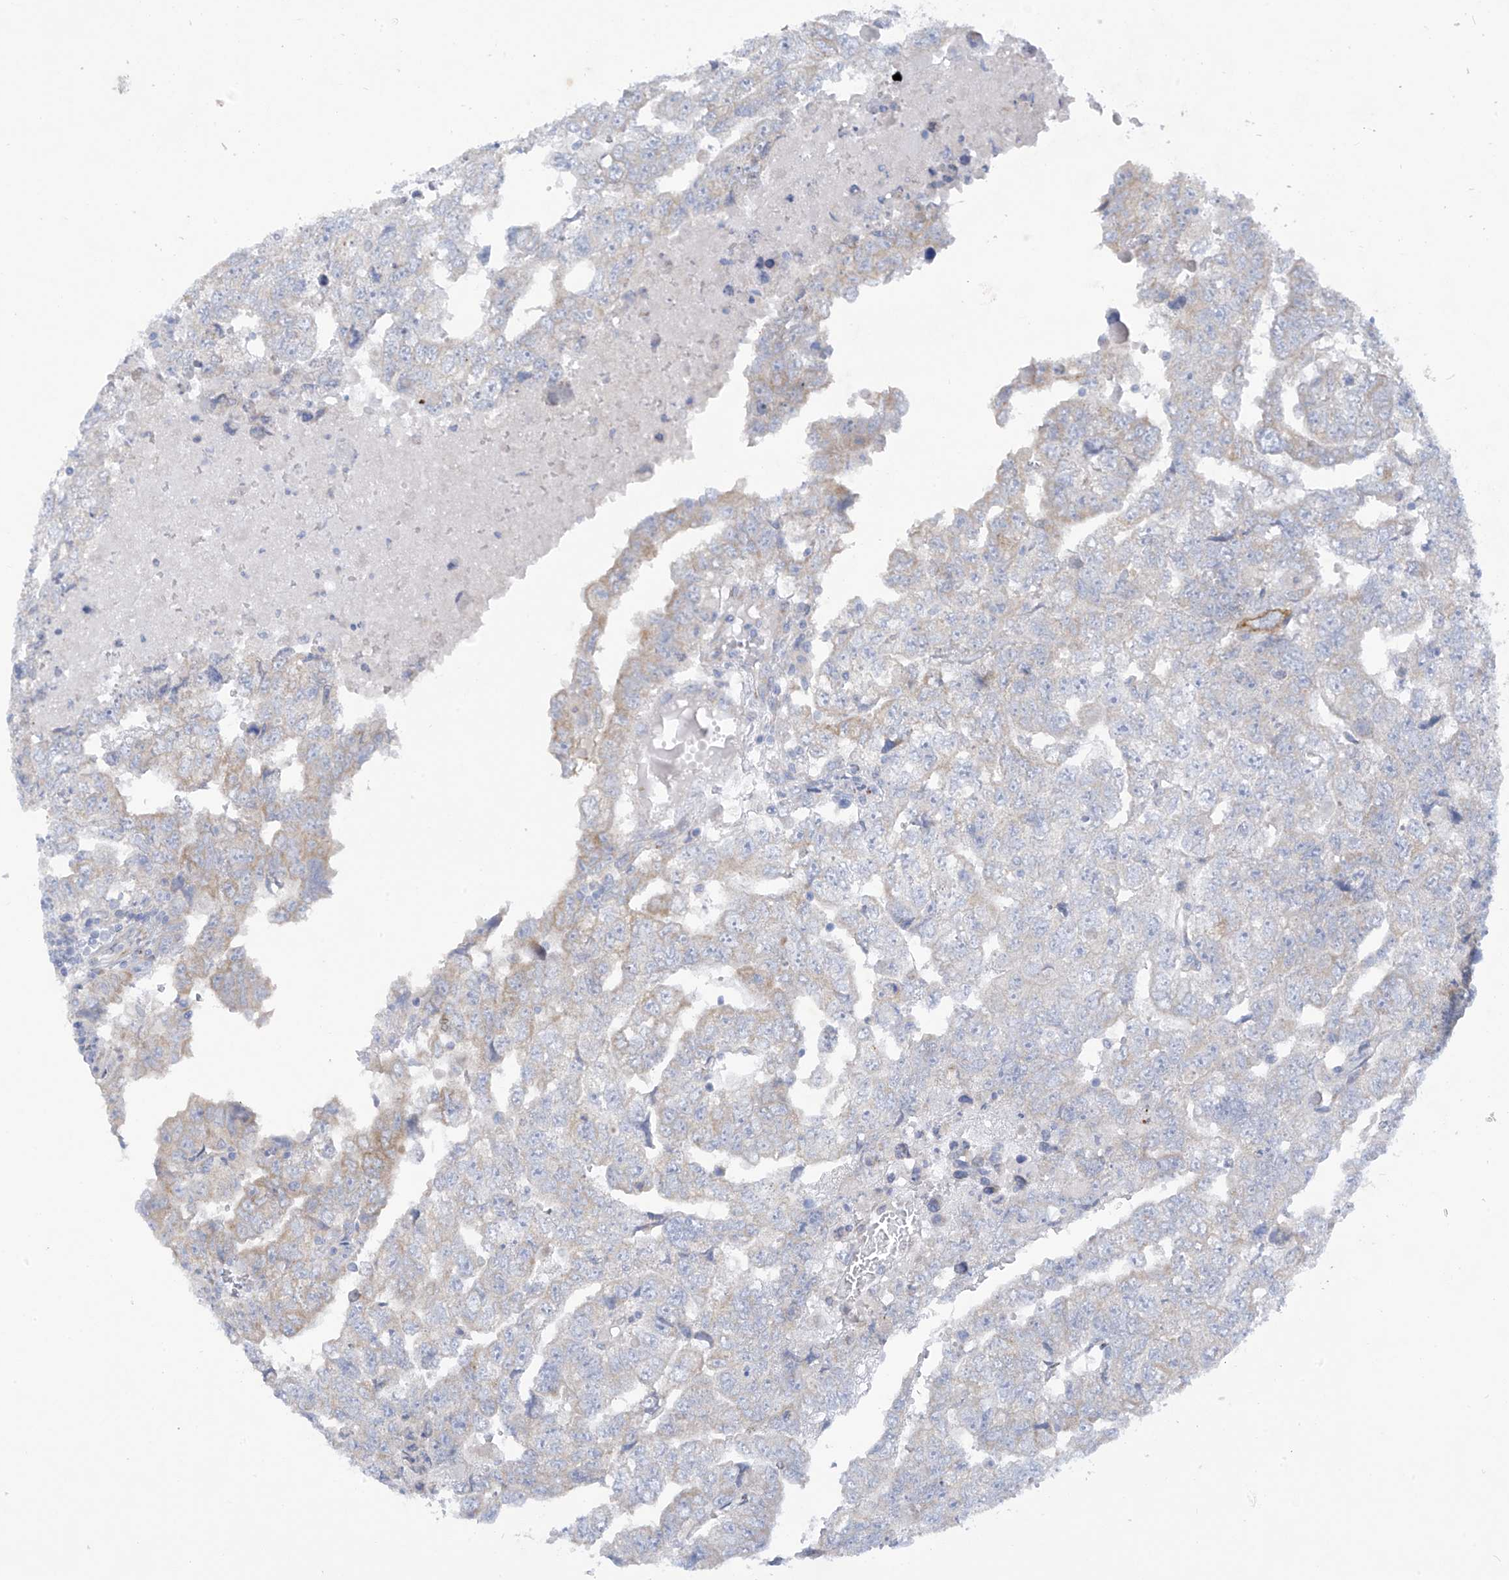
{"staining": {"intensity": "weak", "quantity": "<25%", "location": "cytoplasmic/membranous"}, "tissue": "testis cancer", "cell_type": "Tumor cells", "image_type": "cancer", "snomed": [{"axis": "morphology", "description": "Carcinoma, Embryonal, NOS"}, {"axis": "topography", "description": "Testis"}], "caption": "This is an immunohistochemistry histopathology image of testis embryonal carcinoma. There is no expression in tumor cells.", "gene": "TRMT2B", "patient": {"sex": "male", "age": 36}}